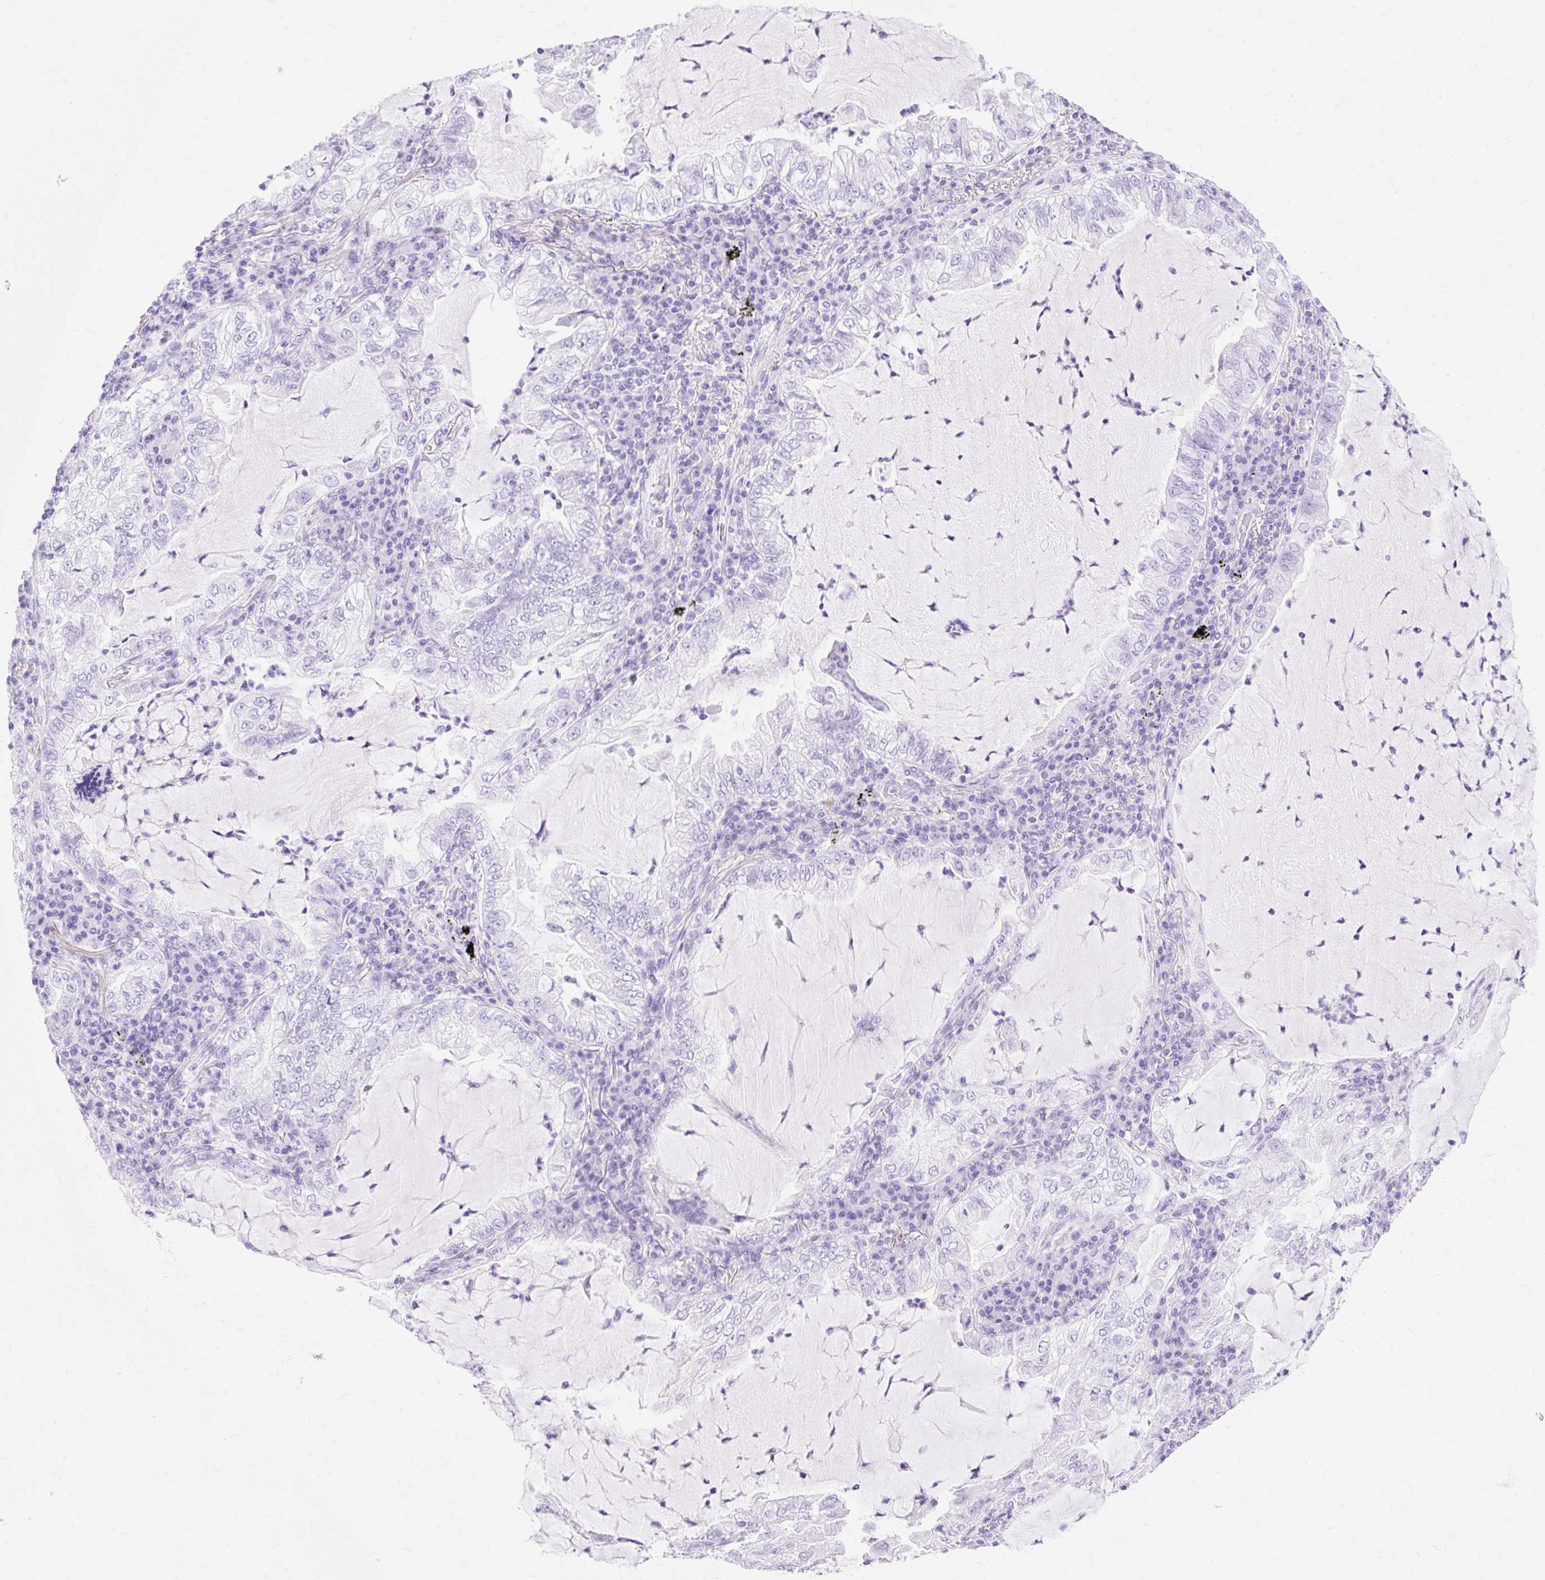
{"staining": {"intensity": "negative", "quantity": "none", "location": "none"}, "tissue": "lung cancer", "cell_type": "Tumor cells", "image_type": "cancer", "snomed": [{"axis": "morphology", "description": "Adenocarcinoma, NOS"}, {"axis": "topography", "description": "Lung"}], "caption": "DAB immunohistochemical staining of human adenocarcinoma (lung) displays no significant staining in tumor cells.", "gene": "MBP", "patient": {"sex": "female", "age": 73}}